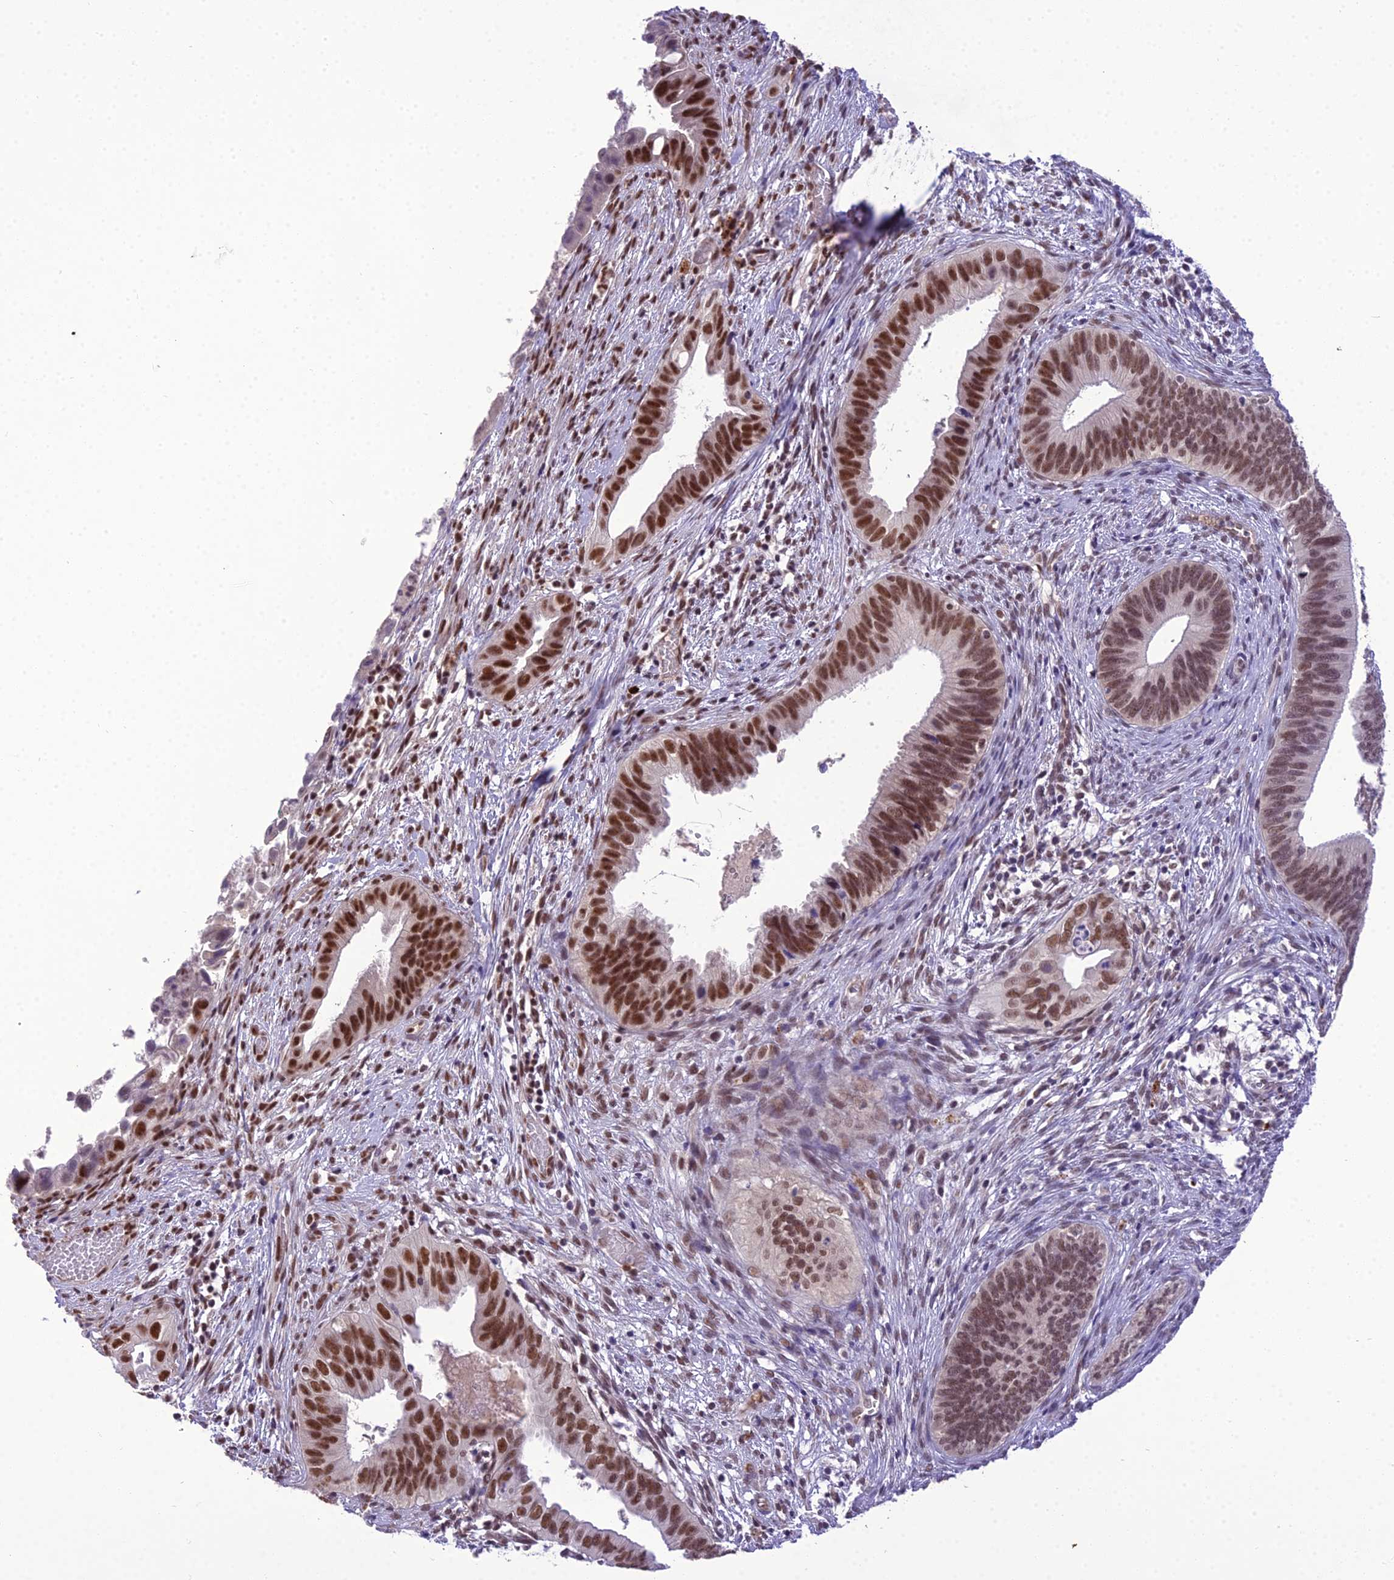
{"staining": {"intensity": "strong", "quantity": ">75%", "location": "nuclear"}, "tissue": "cervical cancer", "cell_type": "Tumor cells", "image_type": "cancer", "snomed": [{"axis": "morphology", "description": "Adenocarcinoma, NOS"}, {"axis": "topography", "description": "Cervix"}], "caption": "Adenocarcinoma (cervical) stained with a protein marker demonstrates strong staining in tumor cells.", "gene": "SH3RF3", "patient": {"sex": "female", "age": 42}}